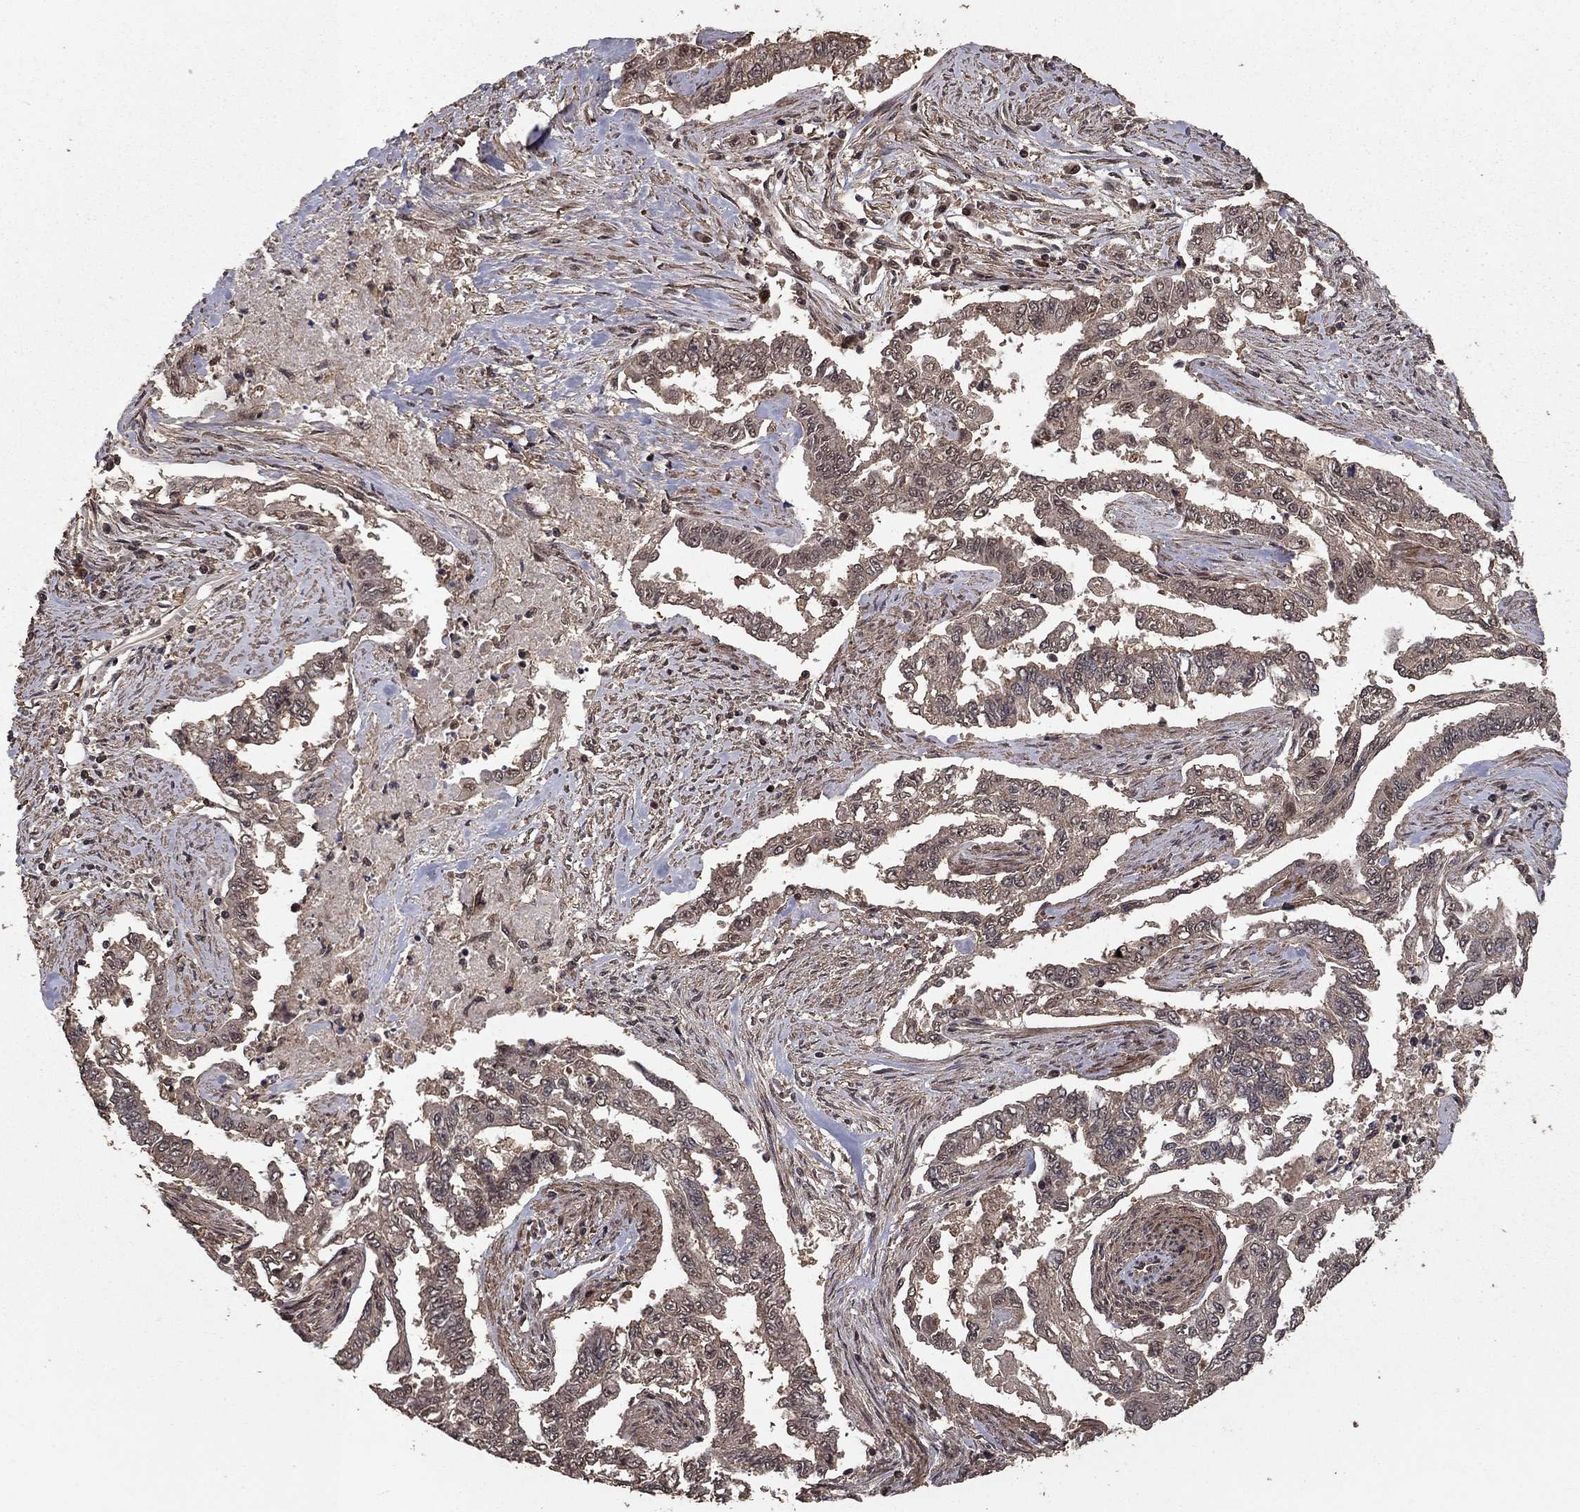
{"staining": {"intensity": "negative", "quantity": "none", "location": "none"}, "tissue": "endometrial cancer", "cell_type": "Tumor cells", "image_type": "cancer", "snomed": [{"axis": "morphology", "description": "Adenocarcinoma, NOS"}, {"axis": "topography", "description": "Uterus"}], "caption": "Human endometrial cancer stained for a protein using IHC shows no expression in tumor cells.", "gene": "PRDM1", "patient": {"sex": "female", "age": 59}}